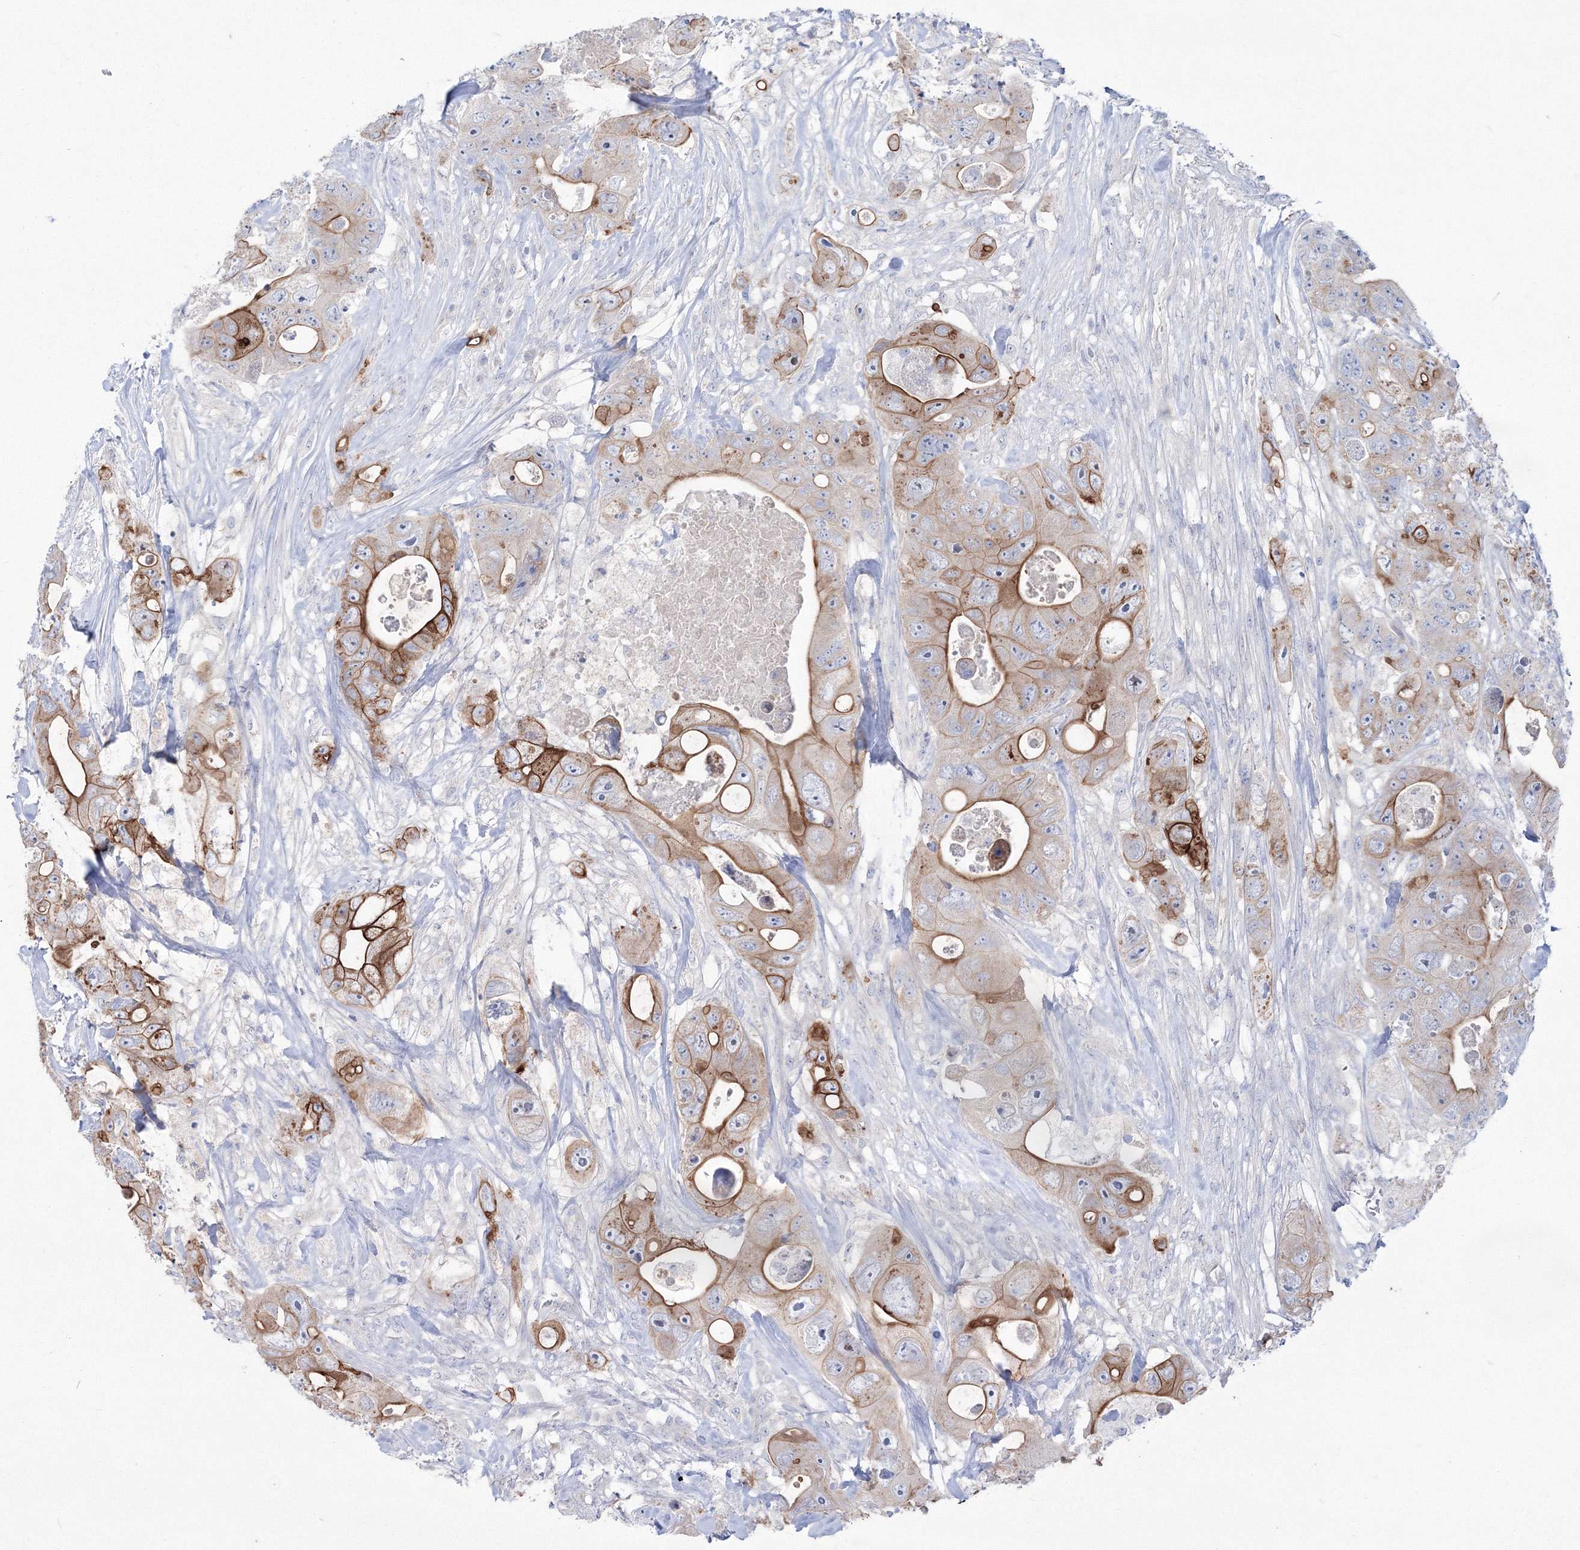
{"staining": {"intensity": "strong", "quantity": ">75%", "location": "cytoplasmic/membranous"}, "tissue": "colorectal cancer", "cell_type": "Tumor cells", "image_type": "cancer", "snomed": [{"axis": "morphology", "description": "Adenocarcinoma, NOS"}, {"axis": "topography", "description": "Colon"}], "caption": "An image of human adenocarcinoma (colorectal) stained for a protein demonstrates strong cytoplasmic/membranous brown staining in tumor cells.", "gene": "TMEM139", "patient": {"sex": "female", "age": 46}}